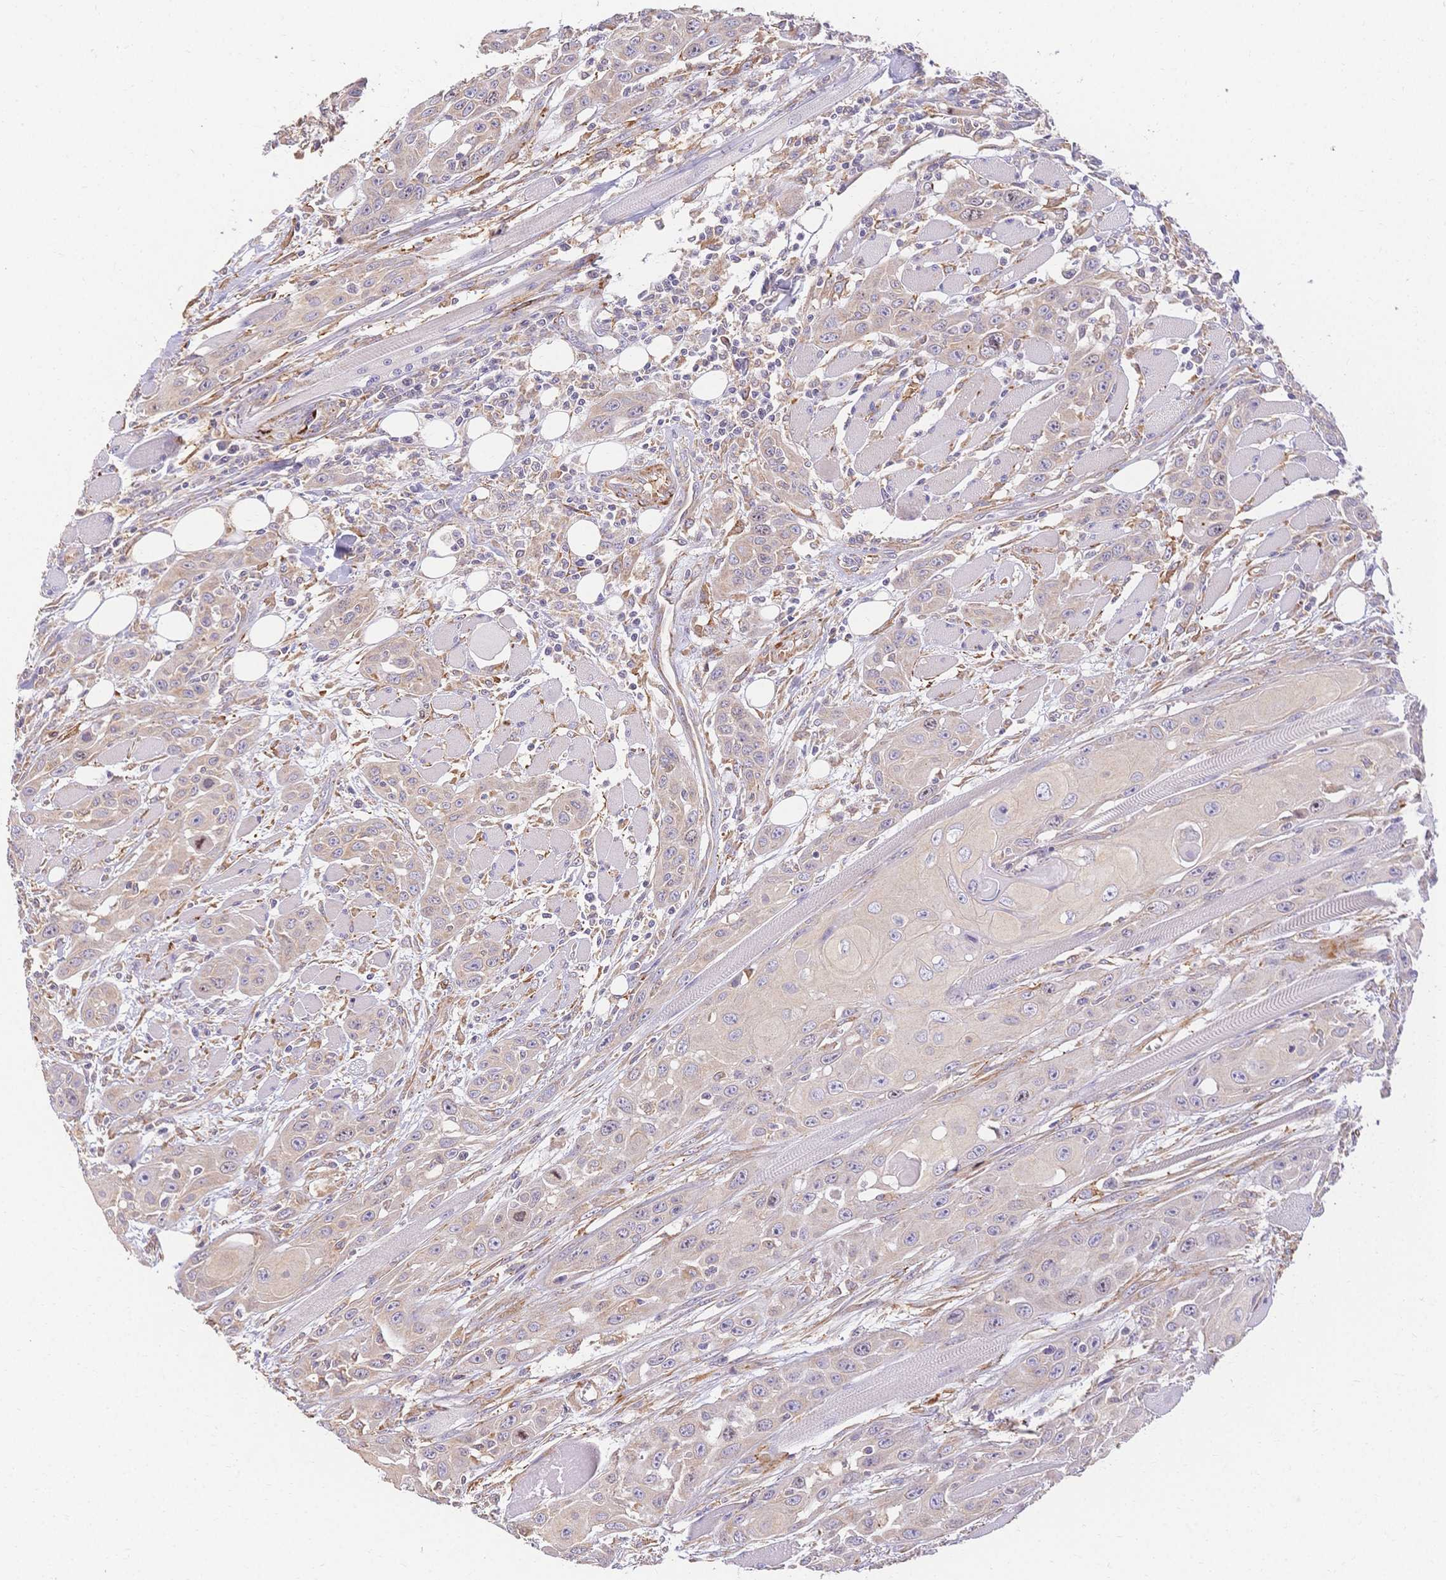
{"staining": {"intensity": "negative", "quantity": "none", "location": "none"}, "tissue": "head and neck cancer", "cell_type": "Tumor cells", "image_type": "cancer", "snomed": [{"axis": "morphology", "description": "Squamous cell carcinoma, NOS"}, {"axis": "topography", "description": "Head-Neck"}], "caption": "Tumor cells are negative for protein expression in human head and neck squamous cell carcinoma.", "gene": "HS3ST5", "patient": {"sex": "female", "age": 80}}